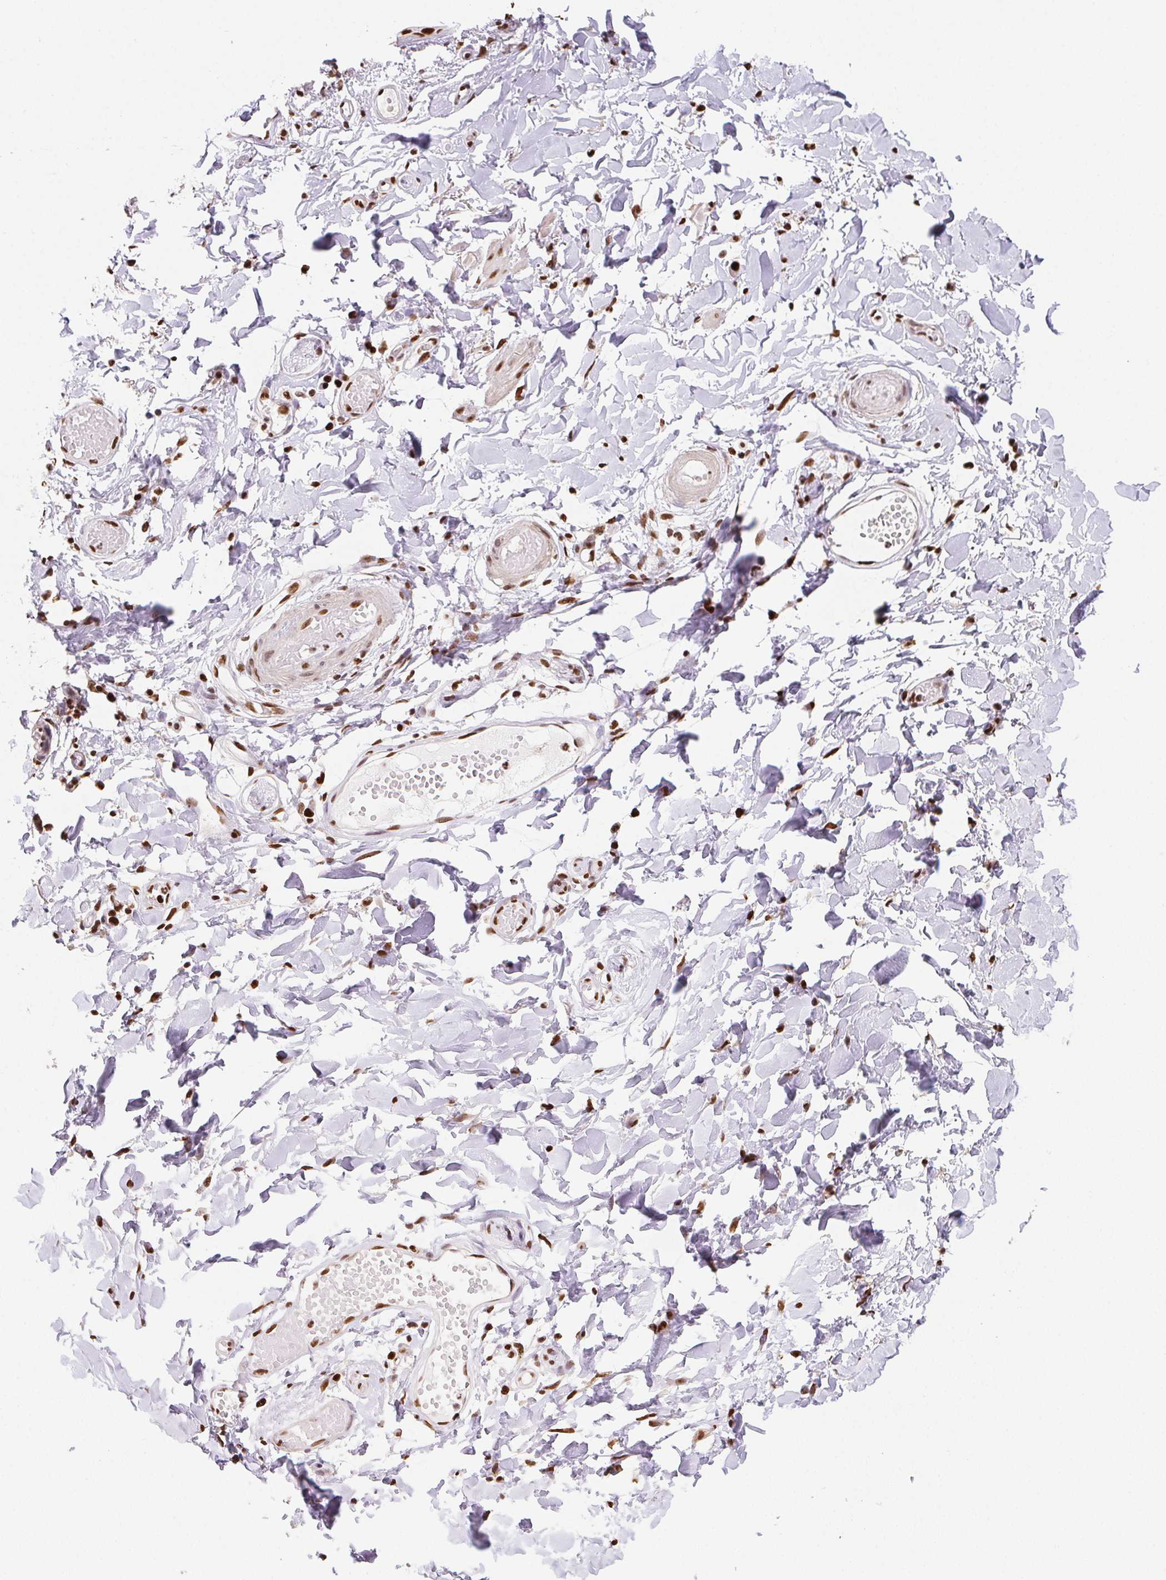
{"staining": {"intensity": "moderate", "quantity": "<25%", "location": "nuclear"}, "tissue": "adipose tissue", "cell_type": "Adipocytes", "image_type": "normal", "snomed": [{"axis": "morphology", "description": "Normal tissue, NOS"}, {"axis": "topography", "description": "Anal"}, {"axis": "topography", "description": "Peripheral nerve tissue"}], "caption": "A brown stain shows moderate nuclear positivity of a protein in adipocytes of benign human adipose tissue.", "gene": "SETSIP", "patient": {"sex": "male", "age": 78}}